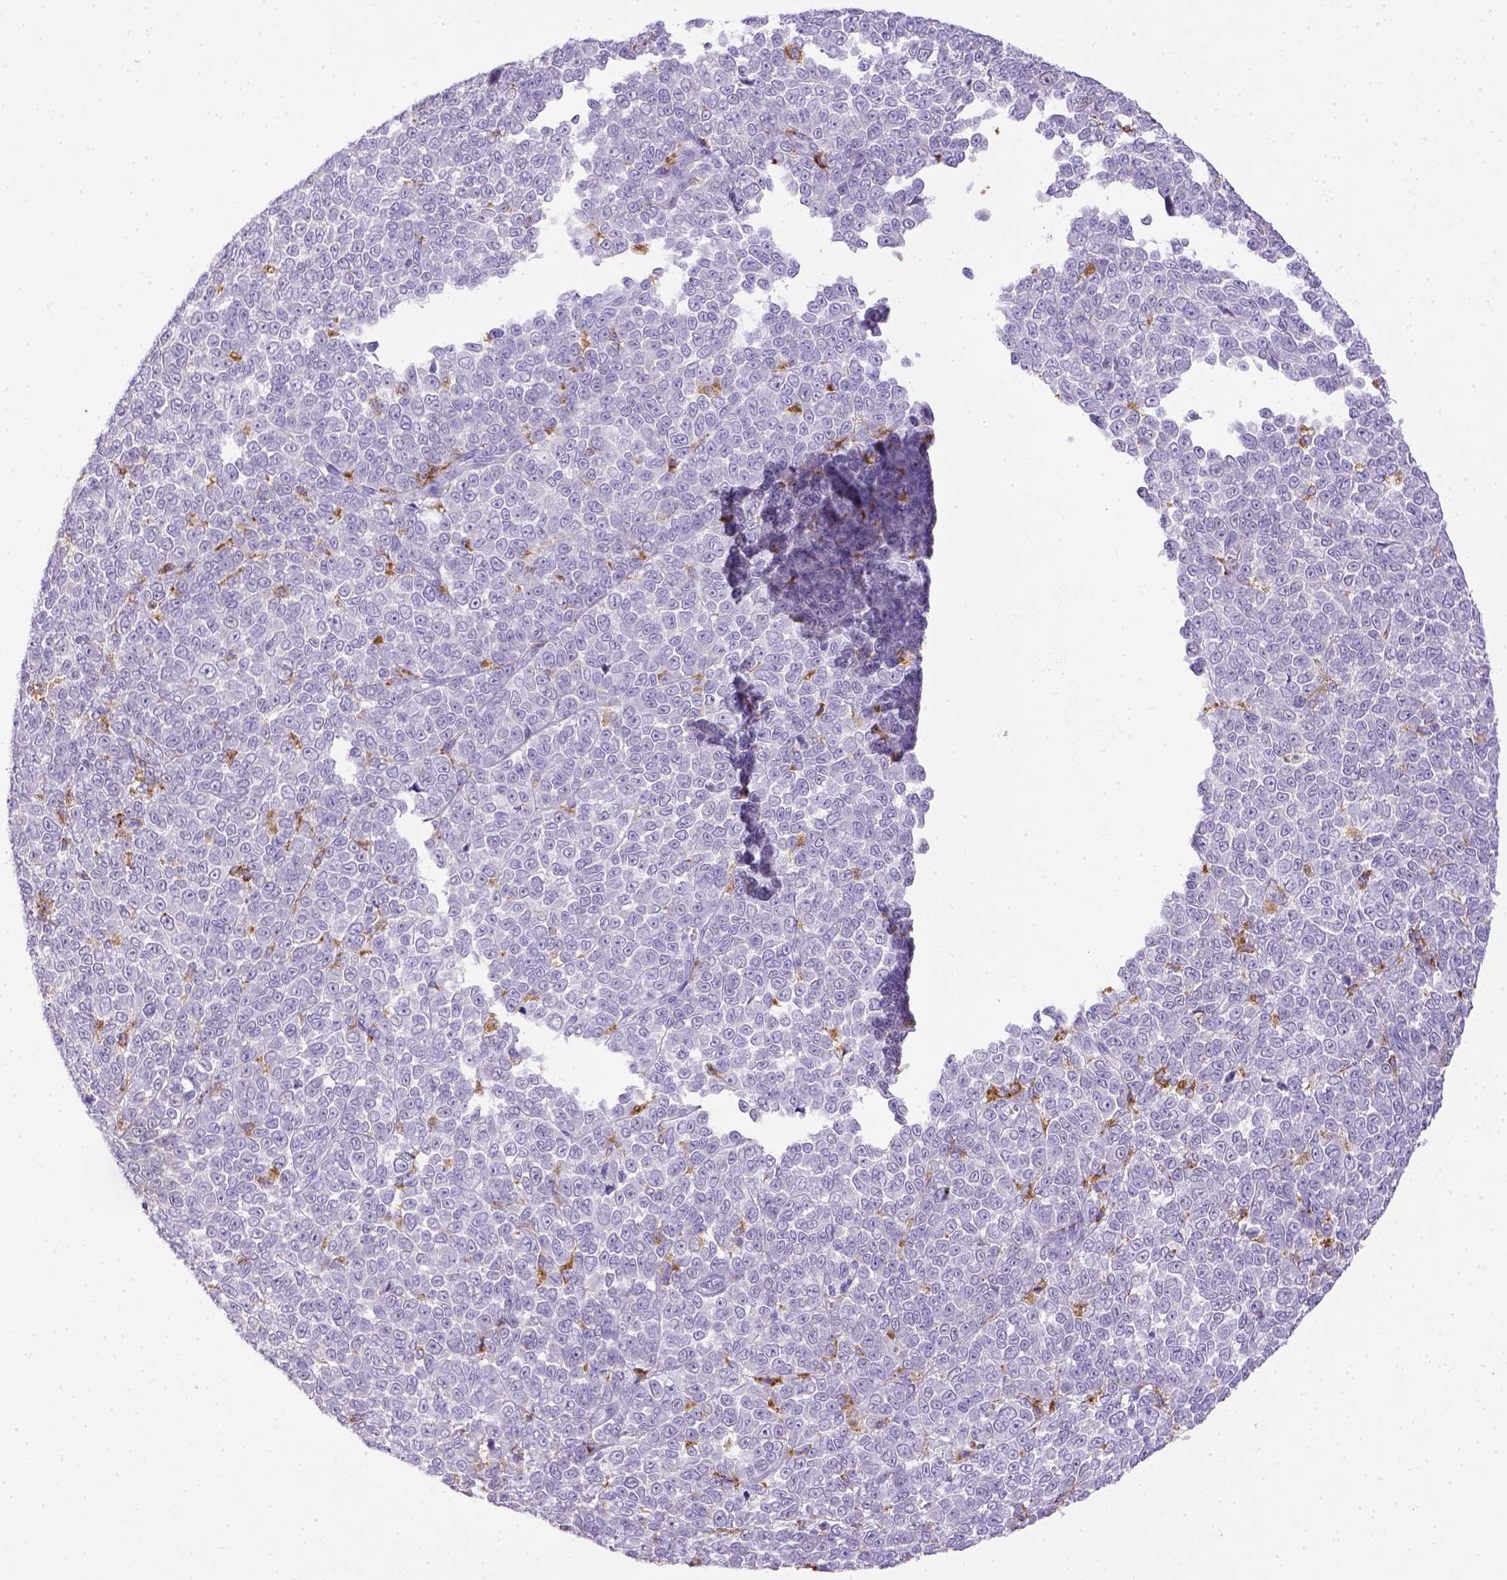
{"staining": {"intensity": "negative", "quantity": "none", "location": "none"}, "tissue": "melanoma", "cell_type": "Tumor cells", "image_type": "cancer", "snomed": [{"axis": "morphology", "description": "Malignant melanoma, NOS"}, {"axis": "topography", "description": "Skin"}], "caption": "Immunohistochemical staining of melanoma reveals no significant expression in tumor cells. (DAB immunohistochemistry (IHC) with hematoxylin counter stain).", "gene": "CD68", "patient": {"sex": "female", "age": 95}}